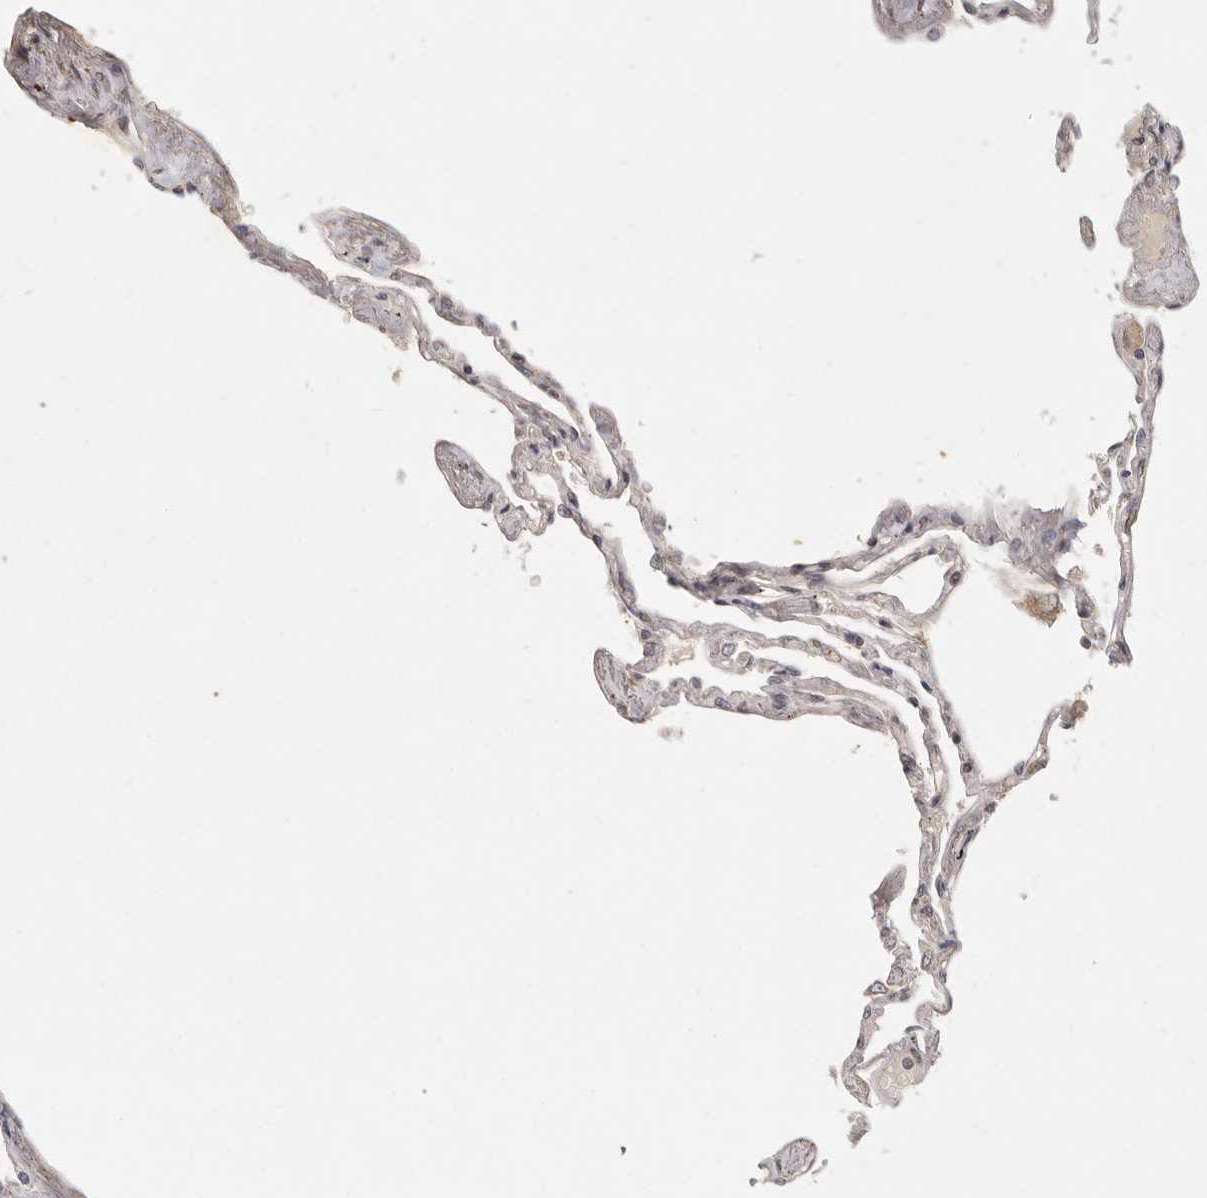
{"staining": {"intensity": "weak", "quantity": "25%-75%", "location": "cytoplasmic/membranous,nuclear"}, "tissue": "lung", "cell_type": "Alveolar cells", "image_type": "normal", "snomed": [{"axis": "morphology", "description": "Normal tissue, NOS"}, {"axis": "topography", "description": "Lung"}], "caption": "Approximately 25%-75% of alveolar cells in normal lung show weak cytoplasmic/membranous,nuclear protein staining as visualized by brown immunohistochemical staining.", "gene": "LRRC75A", "patient": {"sex": "female", "age": 67}}